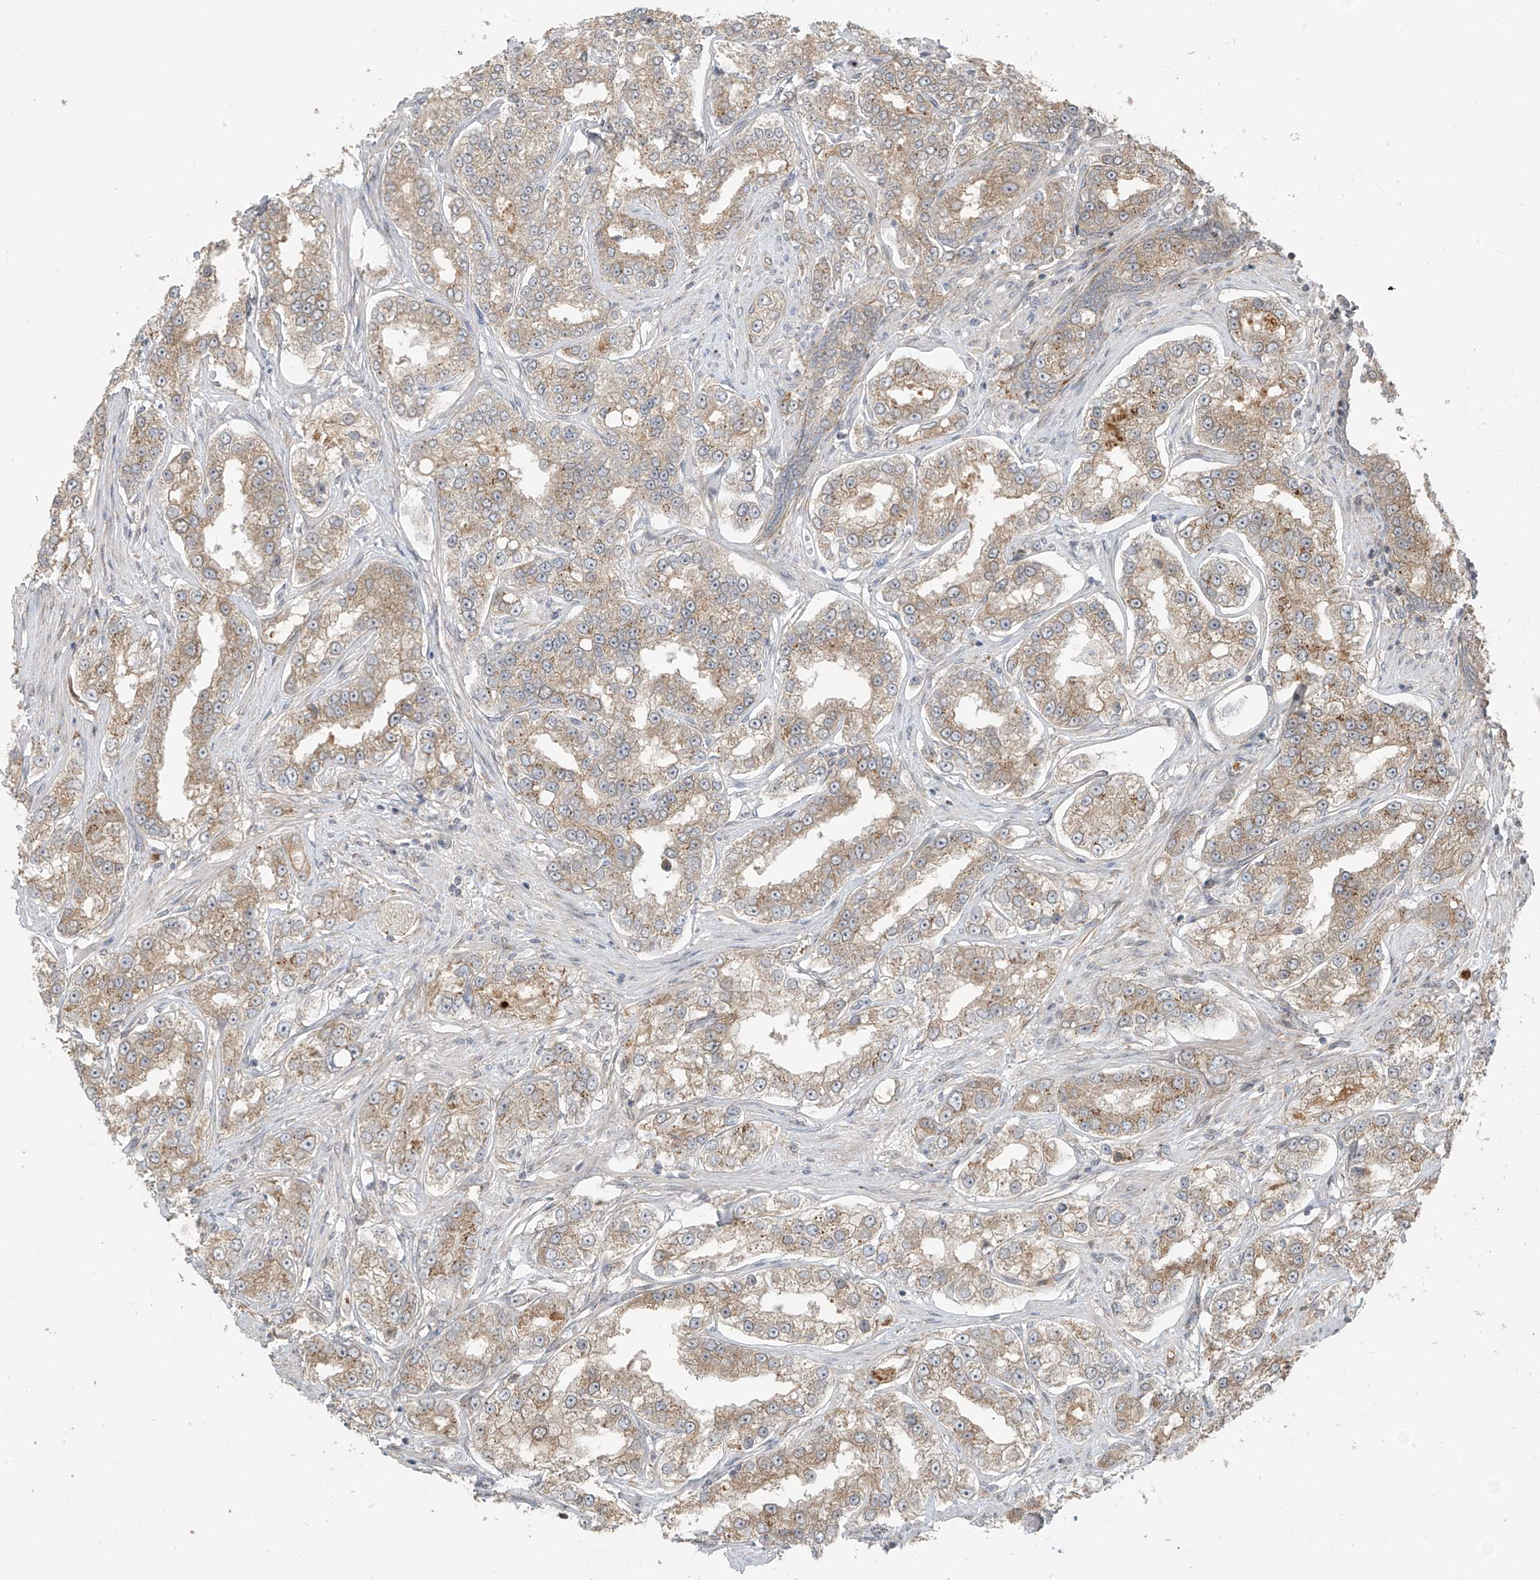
{"staining": {"intensity": "weak", "quantity": ">75%", "location": "cytoplasmic/membranous"}, "tissue": "prostate cancer", "cell_type": "Tumor cells", "image_type": "cancer", "snomed": [{"axis": "morphology", "description": "Normal tissue, NOS"}, {"axis": "morphology", "description": "Adenocarcinoma, High grade"}, {"axis": "topography", "description": "Prostate"}], "caption": "A photomicrograph showing weak cytoplasmic/membranous positivity in approximately >75% of tumor cells in prostate cancer, as visualized by brown immunohistochemical staining.", "gene": "PDE11A", "patient": {"sex": "male", "age": 83}}